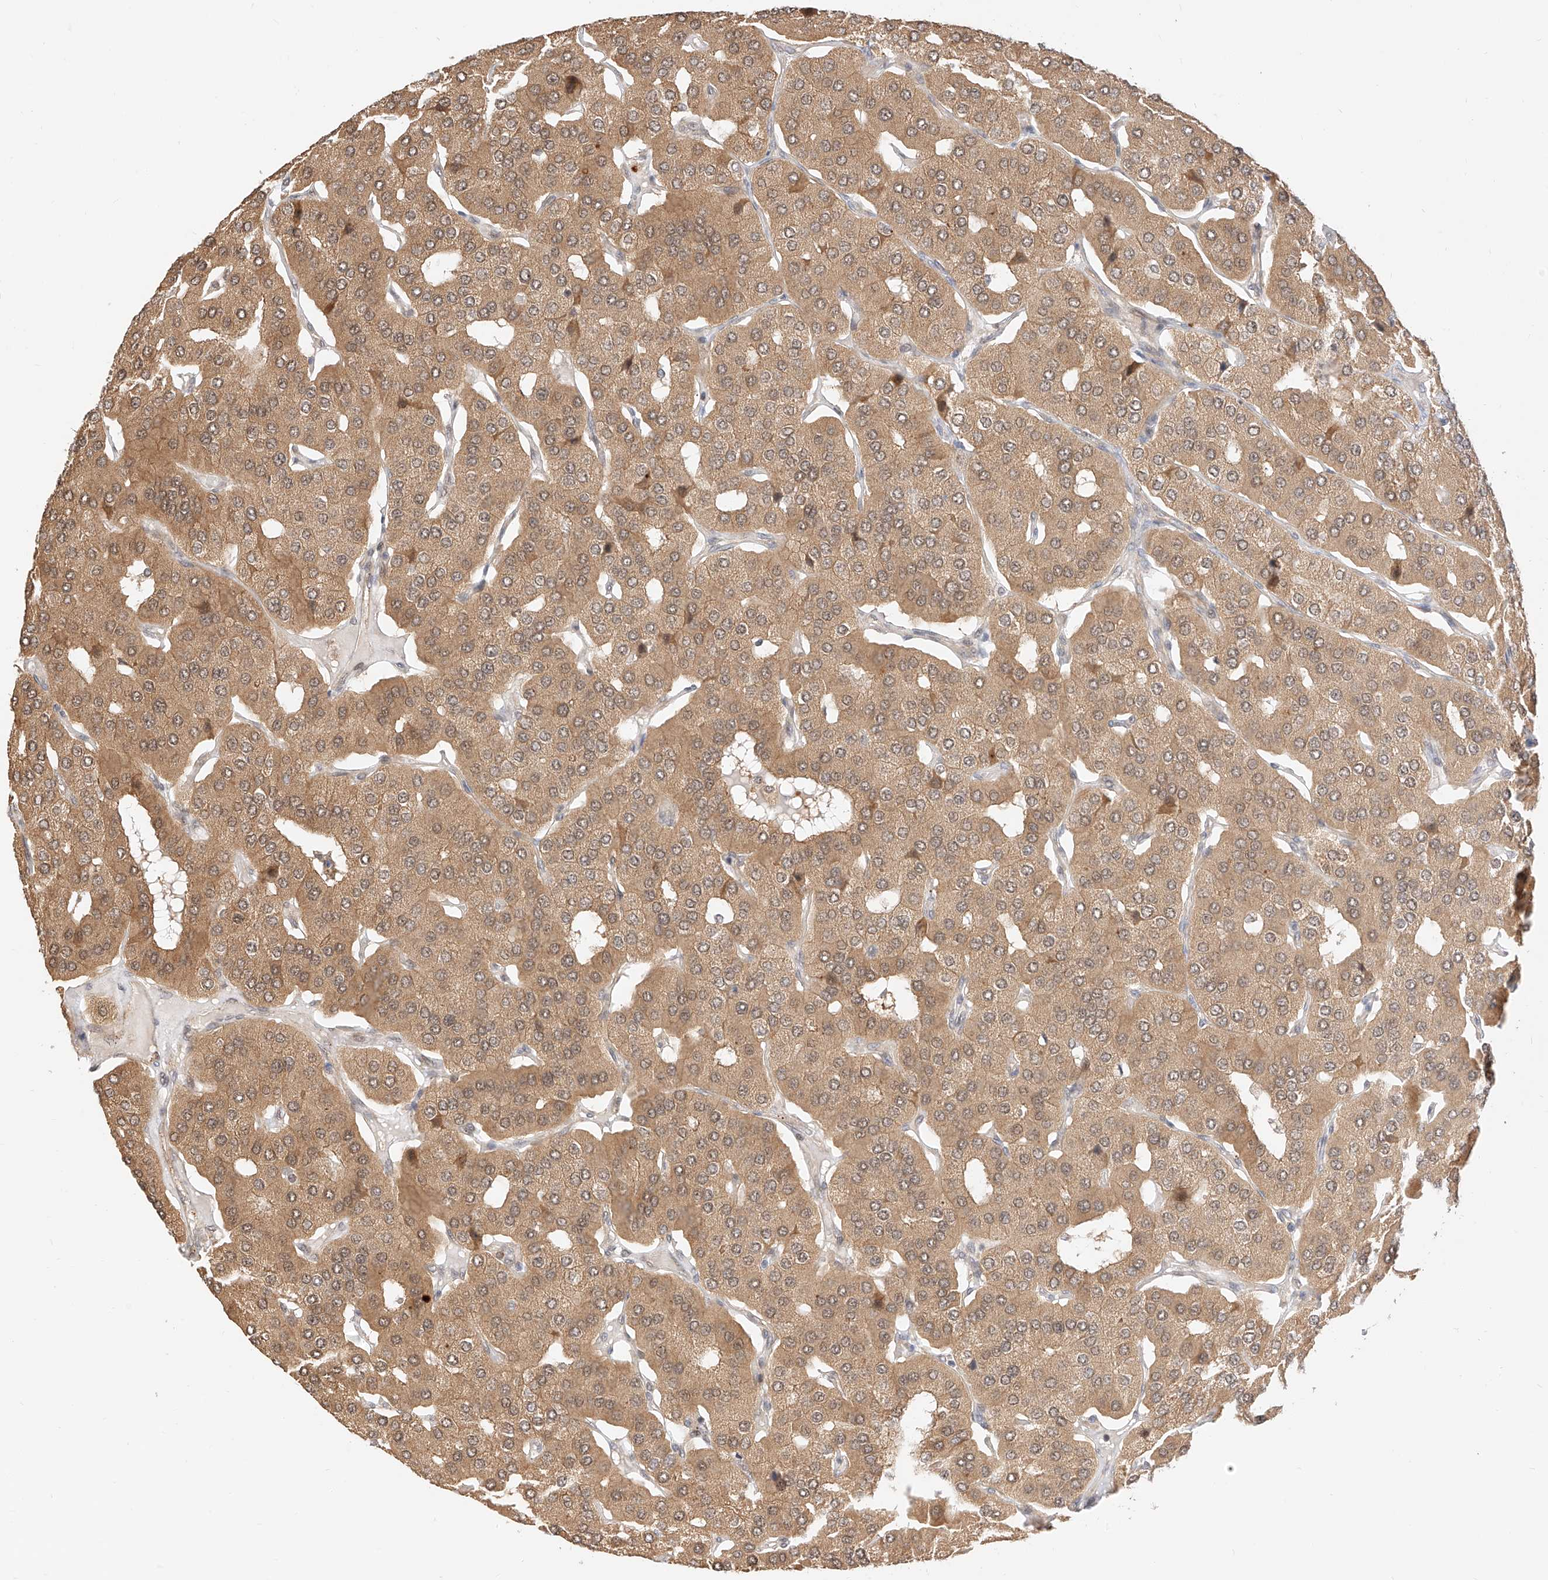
{"staining": {"intensity": "moderate", "quantity": ">75%", "location": "cytoplasmic/membranous"}, "tissue": "parathyroid gland", "cell_type": "Glandular cells", "image_type": "normal", "snomed": [{"axis": "morphology", "description": "Normal tissue, NOS"}, {"axis": "morphology", "description": "Adenoma, NOS"}, {"axis": "topography", "description": "Parathyroid gland"}], "caption": "A micrograph of parathyroid gland stained for a protein exhibits moderate cytoplasmic/membranous brown staining in glandular cells. Ihc stains the protein in brown and the nuclei are stained blue.", "gene": "EIF4H", "patient": {"sex": "female", "age": 86}}